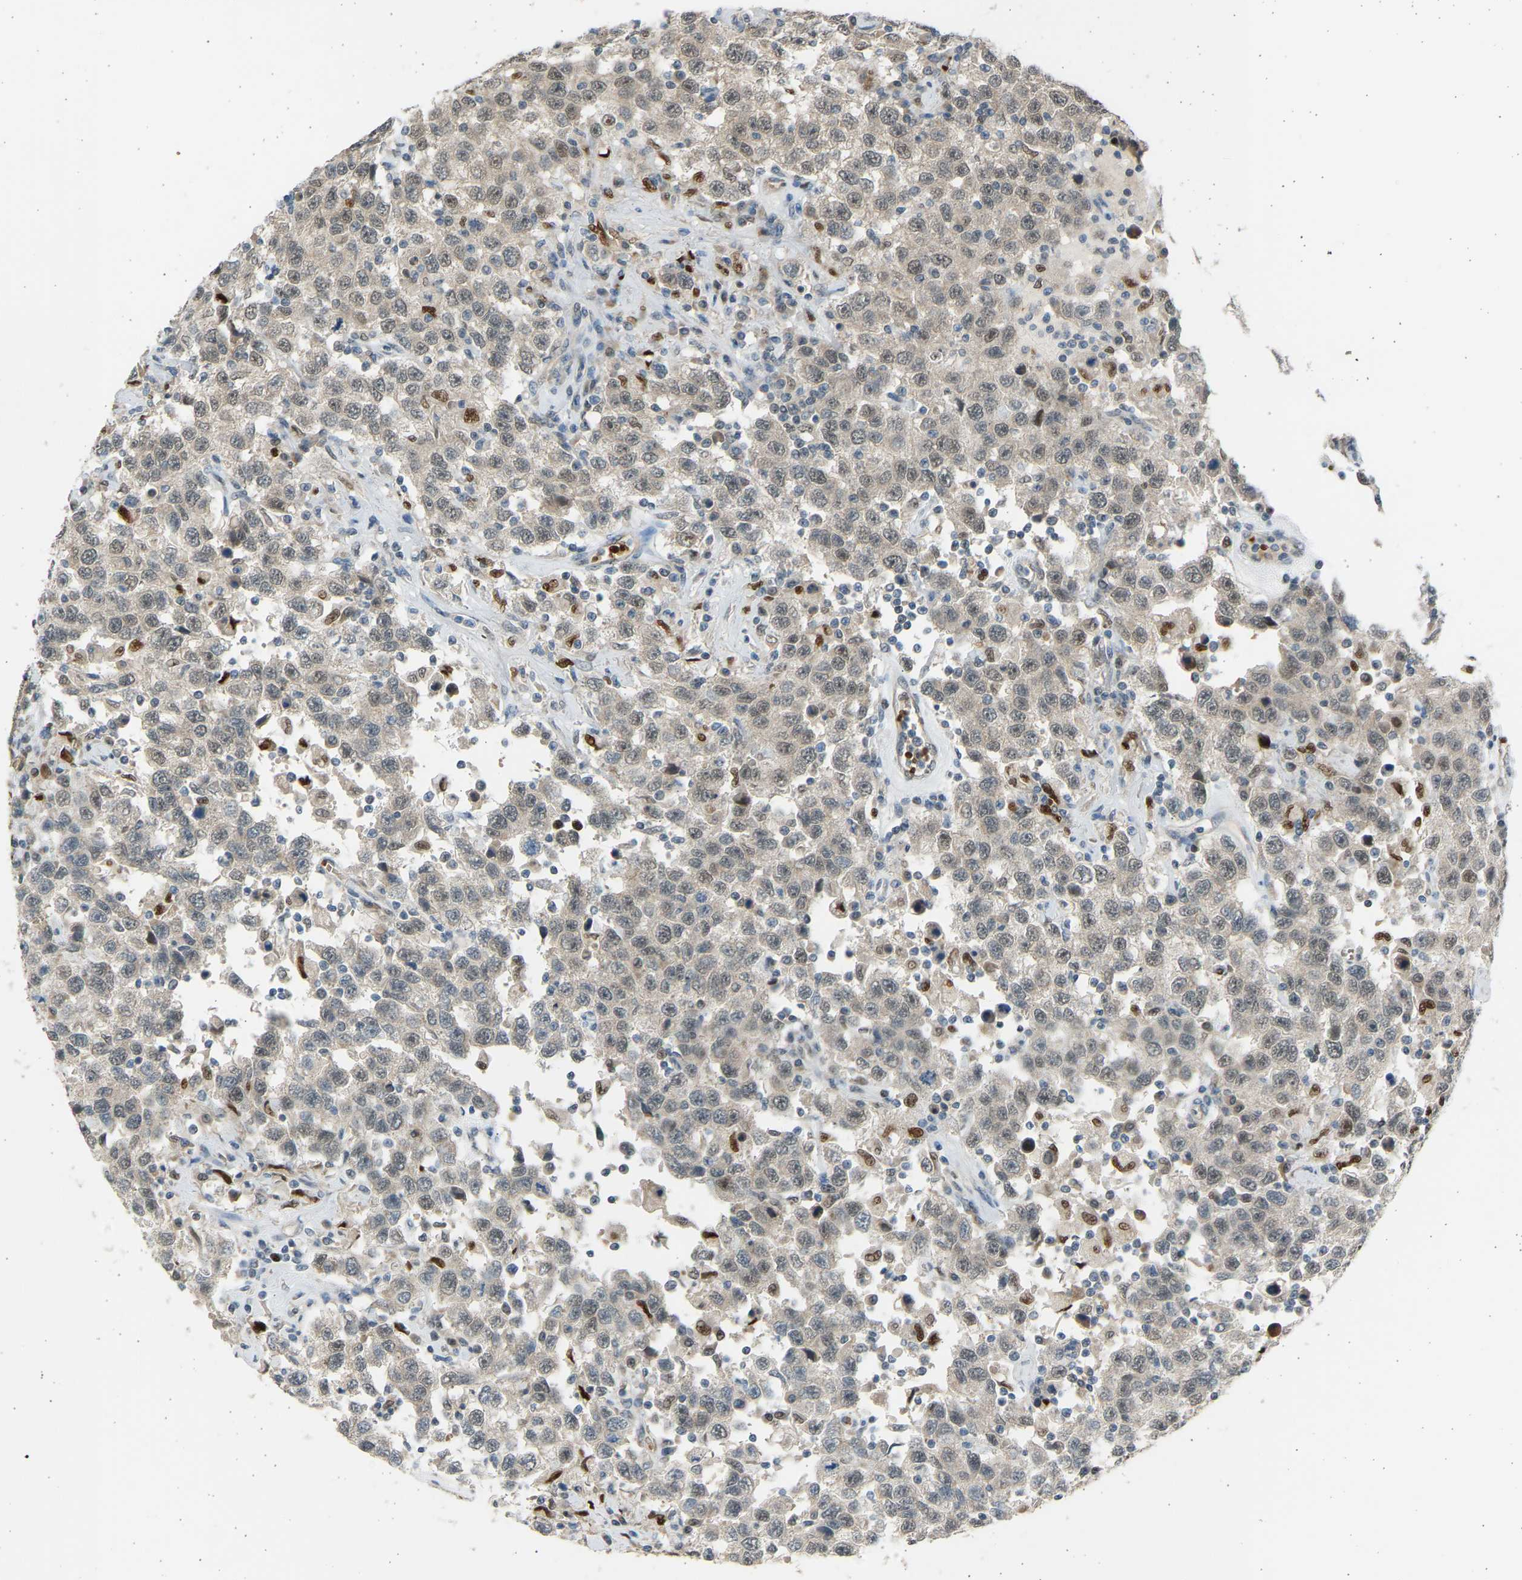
{"staining": {"intensity": "weak", "quantity": "25%-75%", "location": "nuclear"}, "tissue": "testis cancer", "cell_type": "Tumor cells", "image_type": "cancer", "snomed": [{"axis": "morphology", "description": "Seminoma, NOS"}, {"axis": "topography", "description": "Testis"}], "caption": "DAB (3,3'-diaminobenzidine) immunohistochemical staining of human testis cancer (seminoma) shows weak nuclear protein staining in about 25%-75% of tumor cells. (DAB (3,3'-diaminobenzidine) IHC, brown staining for protein, blue staining for nuclei).", "gene": "BIRC2", "patient": {"sex": "male", "age": 41}}